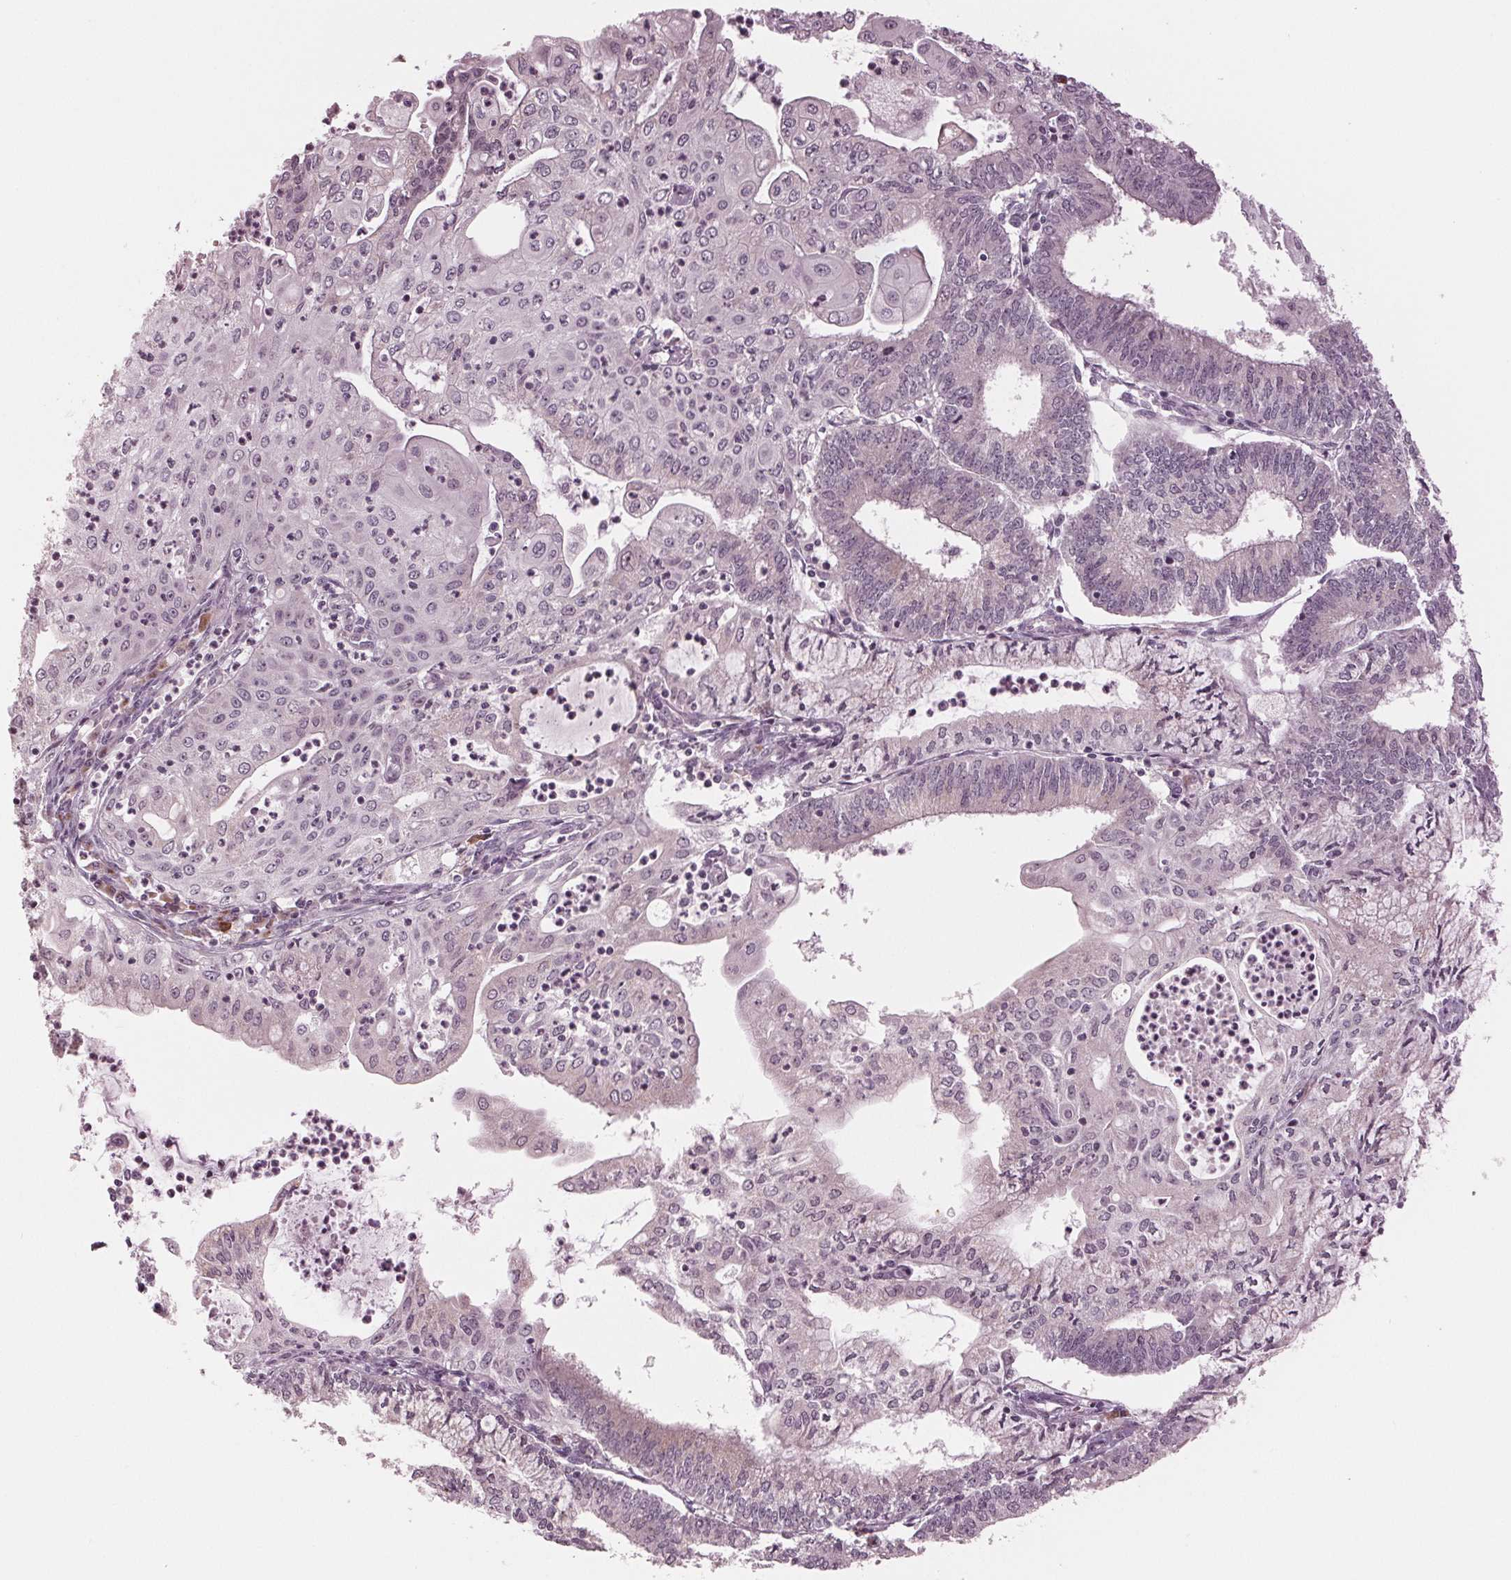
{"staining": {"intensity": "weak", "quantity": "<25%", "location": "cytoplasmic/membranous"}, "tissue": "endometrial cancer", "cell_type": "Tumor cells", "image_type": "cancer", "snomed": [{"axis": "morphology", "description": "Adenocarcinoma, NOS"}, {"axis": "topography", "description": "Endometrium"}], "caption": "DAB immunohistochemical staining of endometrial cancer (adenocarcinoma) exhibits no significant positivity in tumor cells.", "gene": "SLX4", "patient": {"sex": "female", "age": 61}}